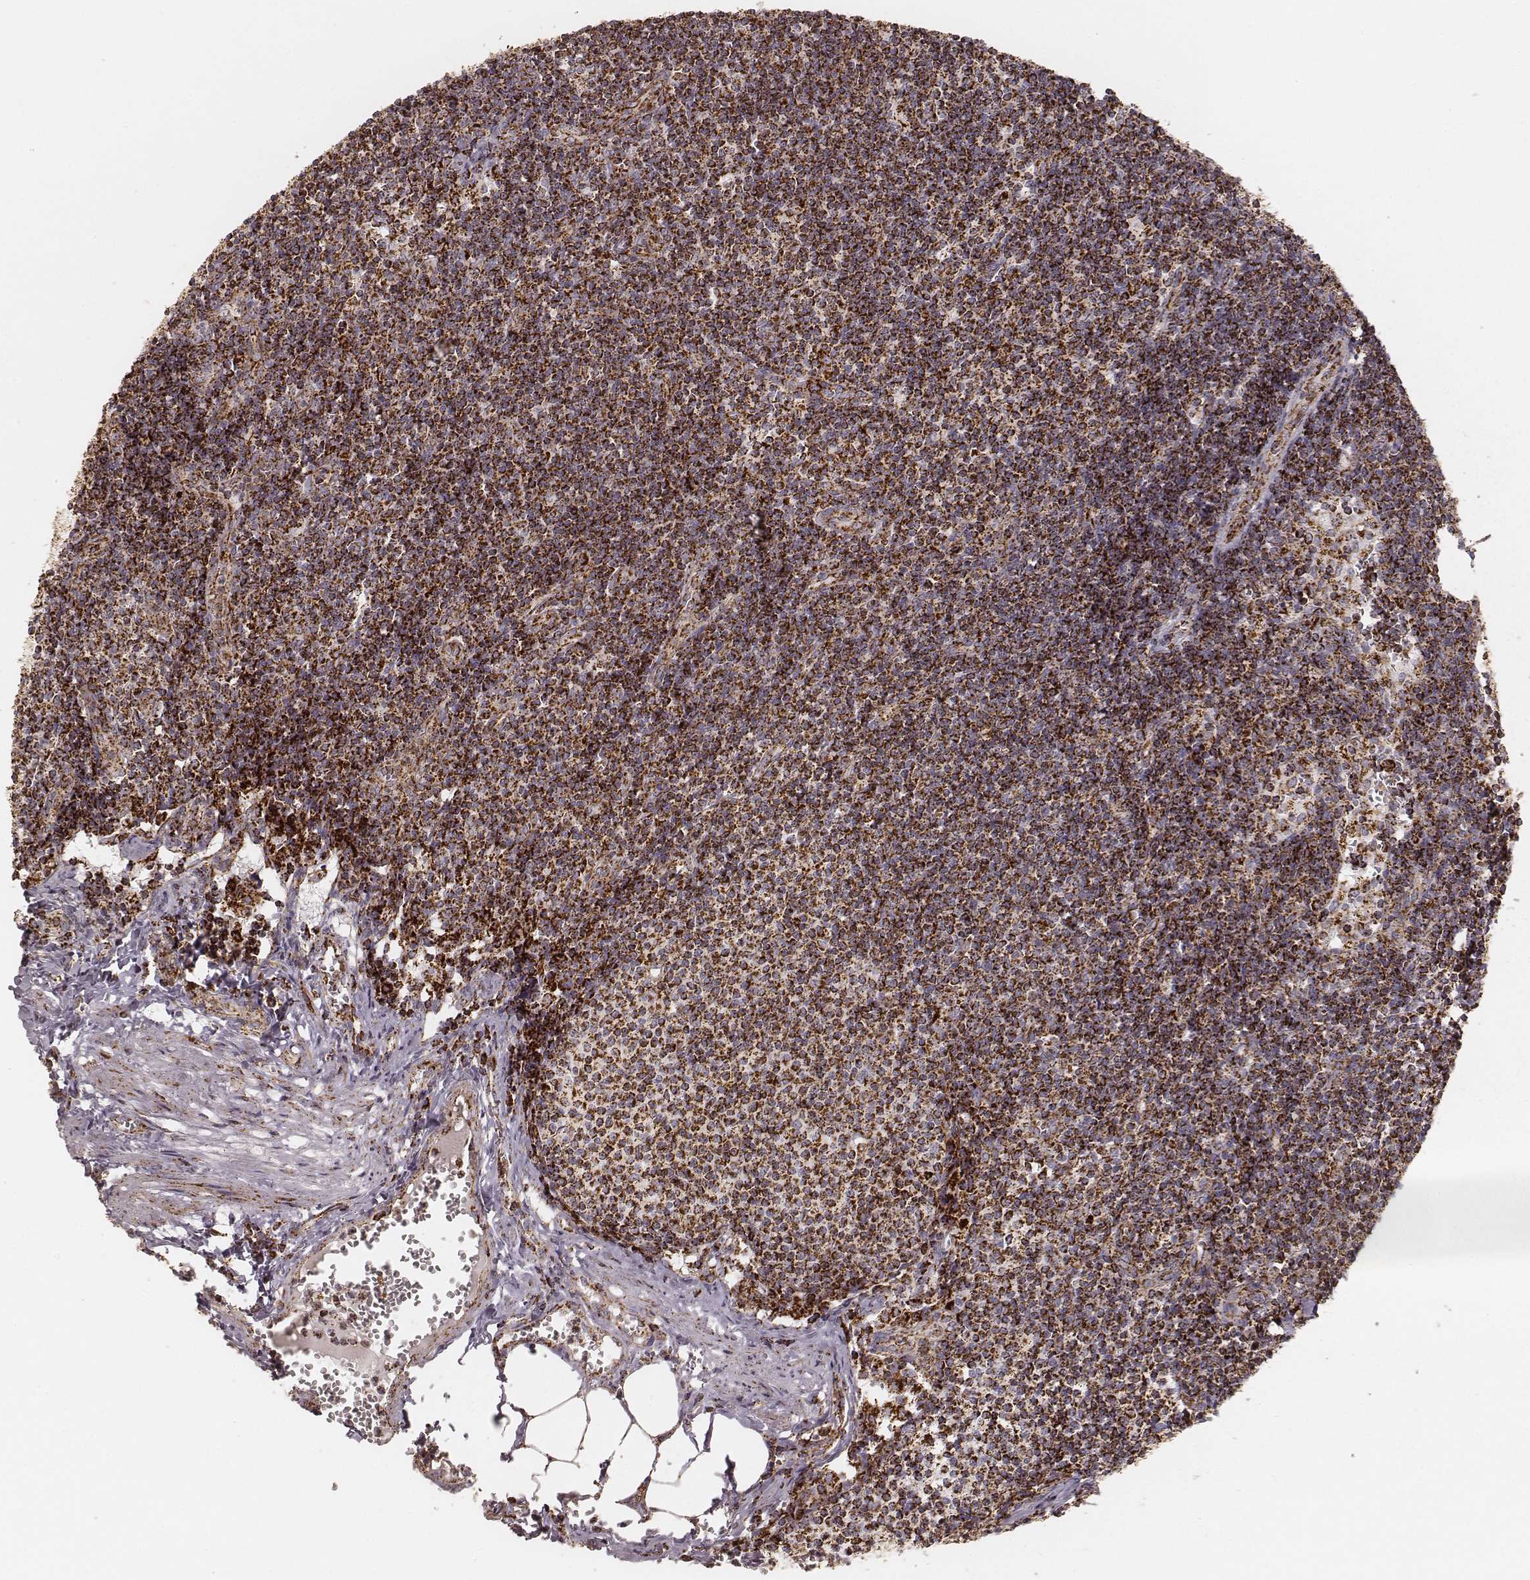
{"staining": {"intensity": "strong", "quantity": ">75%", "location": "cytoplasmic/membranous"}, "tissue": "lymph node", "cell_type": "Germinal center cells", "image_type": "normal", "snomed": [{"axis": "morphology", "description": "Normal tissue, NOS"}, {"axis": "topography", "description": "Lymph node"}], "caption": "Approximately >75% of germinal center cells in normal human lymph node demonstrate strong cytoplasmic/membranous protein positivity as visualized by brown immunohistochemical staining.", "gene": "CS", "patient": {"sex": "female", "age": 50}}